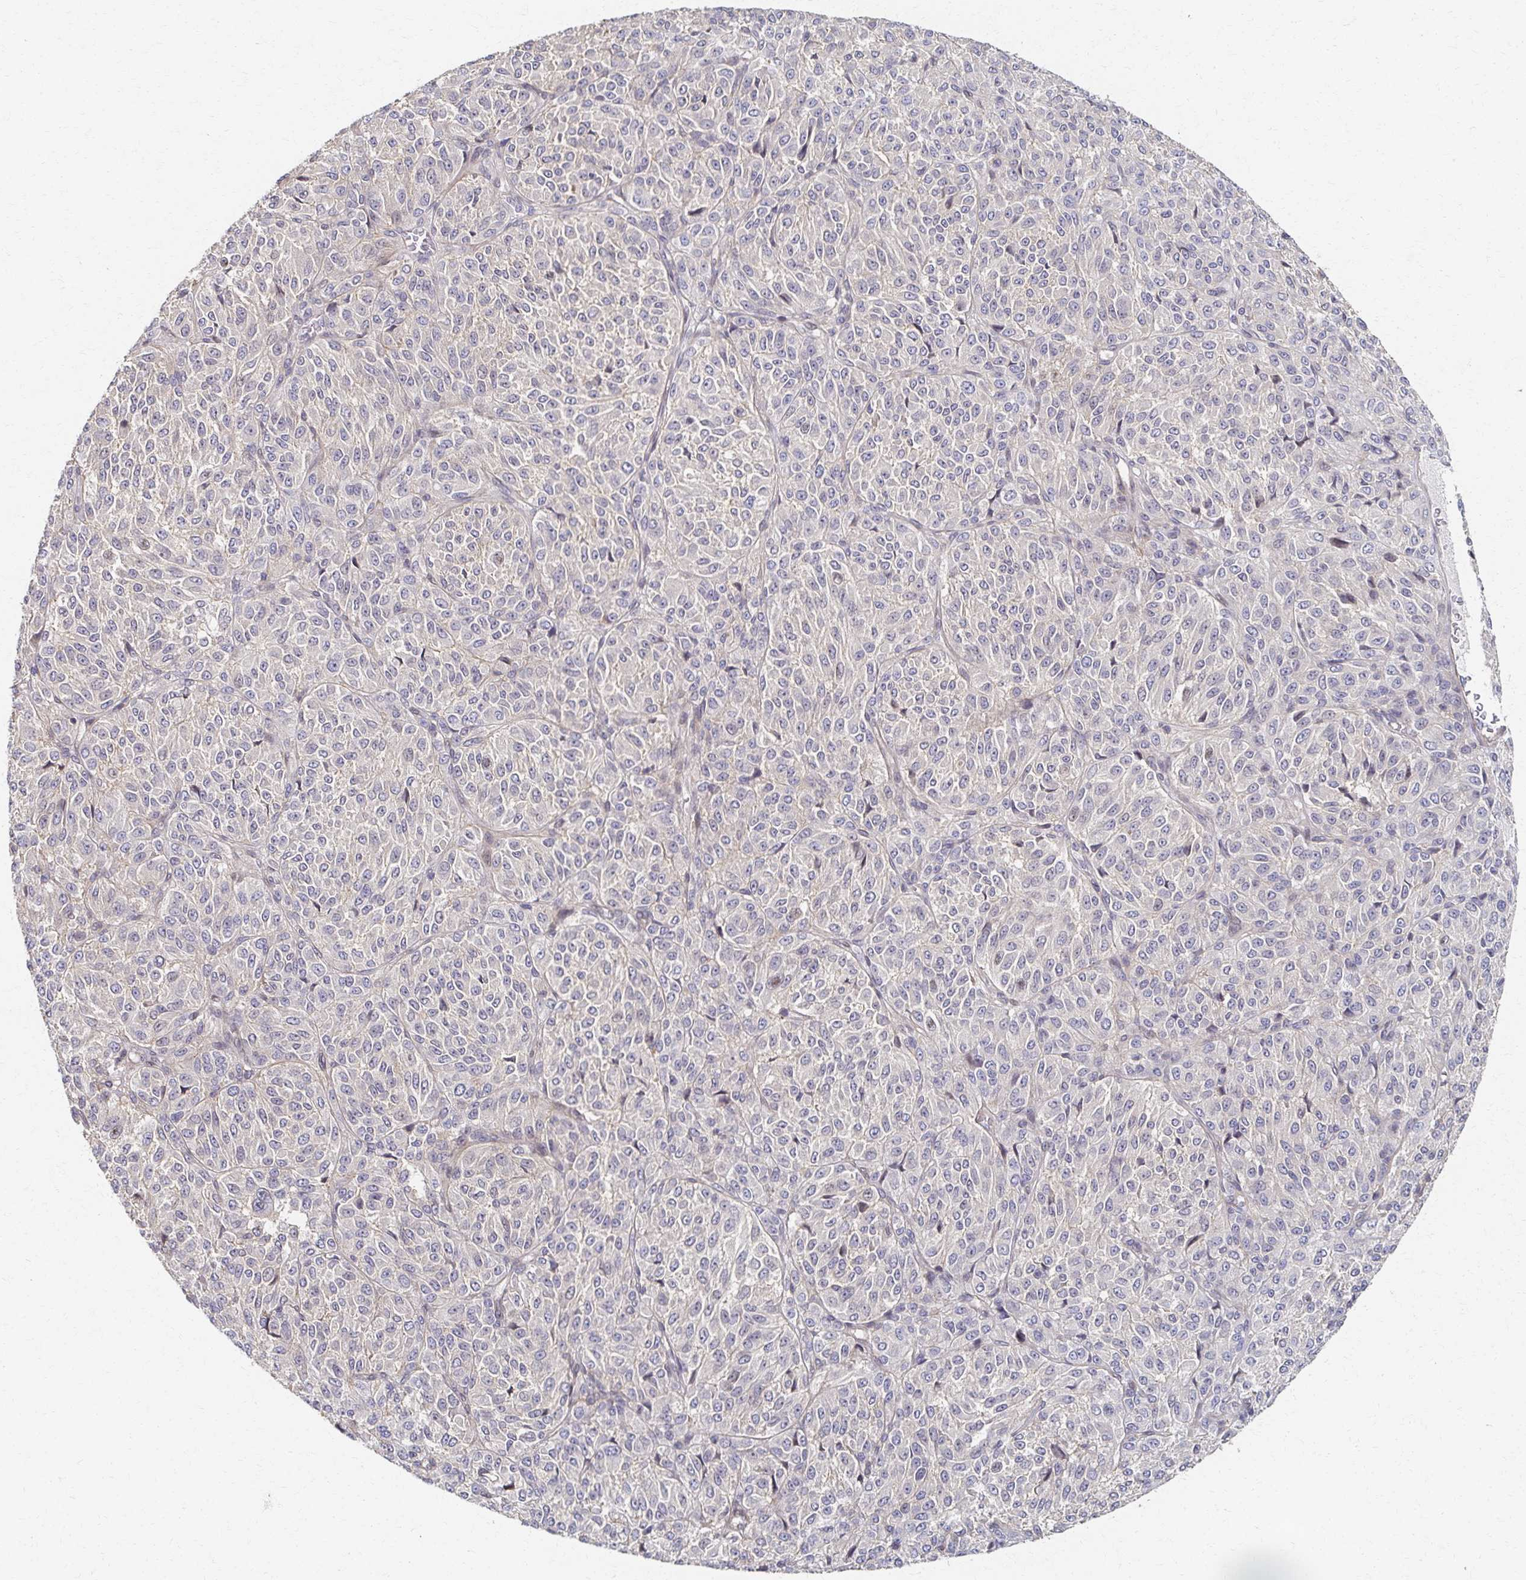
{"staining": {"intensity": "negative", "quantity": "none", "location": "none"}, "tissue": "melanoma", "cell_type": "Tumor cells", "image_type": "cancer", "snomed": [{"axis": "morphology", "description": "Malignant melanoma, Metastatic site"}, {"axis": "topography", "description": "Brain"}], "caption": "Immunohistochemistry (IHC) photomicrograph of neoplastic tissue: malignant melanoma (metastatic site) stained with DAB (3,3'-diaminobenzidine) displays no significant protein positivity in tumor cells.", "gene": "EOLA2", "patient": {"sex": "female", "age": 56}}